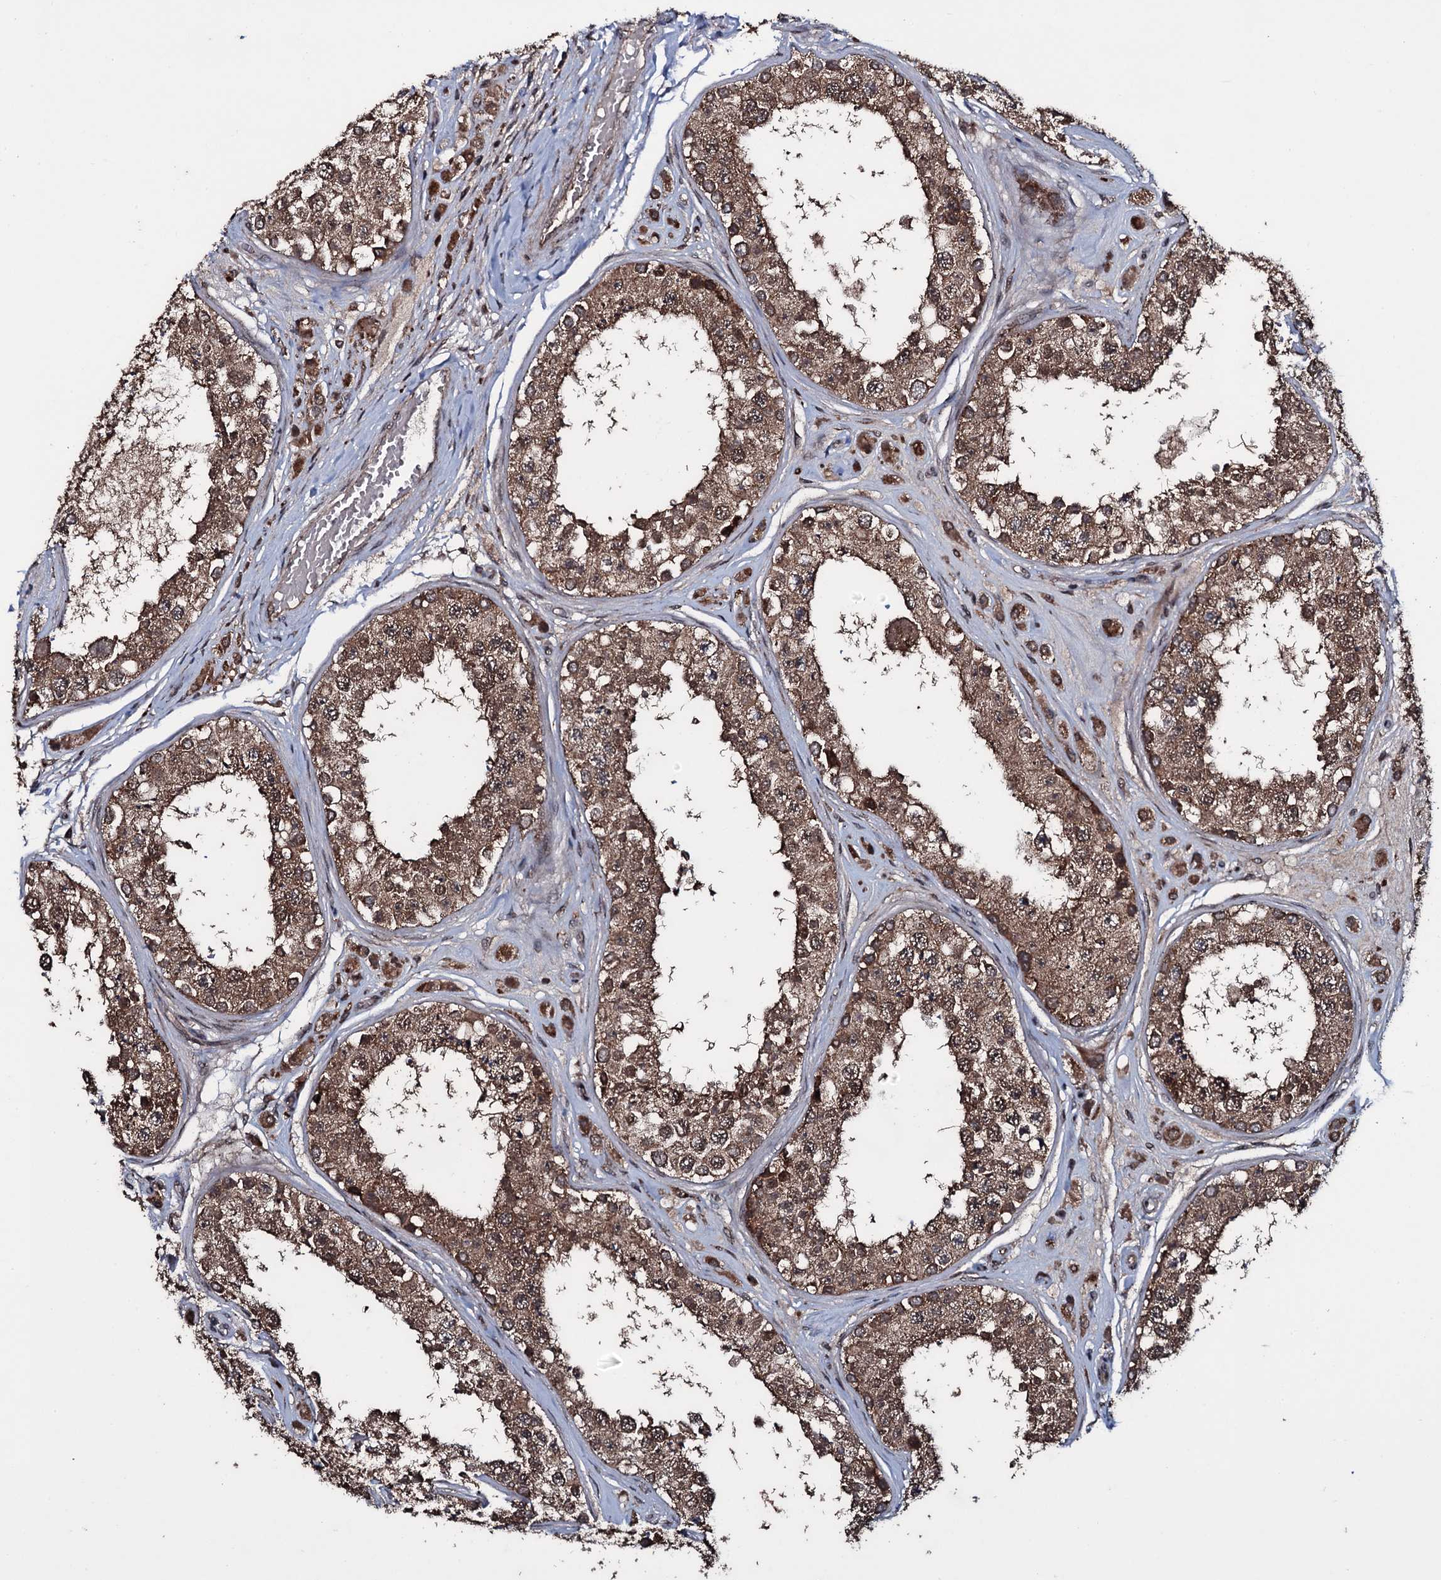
{"staining": {"intensity": "strong", "quantity": ">75%", "location": "cytoplasmic/membranous,nuclear"}, "tissue": "testis", "cell_type": "Cells in seminiferous ducts", "image_type": "normal", "snomed": [{"axis": "morphology", "description": "Normal tissue, NOS"}, {"axis": "topography", "description": "Testis"}], "caption": "Immunohistochemistry (DAB (3,3'-diaminobenzidine)) staining of unremarkable human testis displays strong cytoplasmic/membranous,nuclear protein positivity in about >75% of cells in seminiferous ducts. The protein is shown in brown color, while the nuclei are stained blue.", "gene": "MRPS31", "patient": {"sex": "male", "age": 25}}